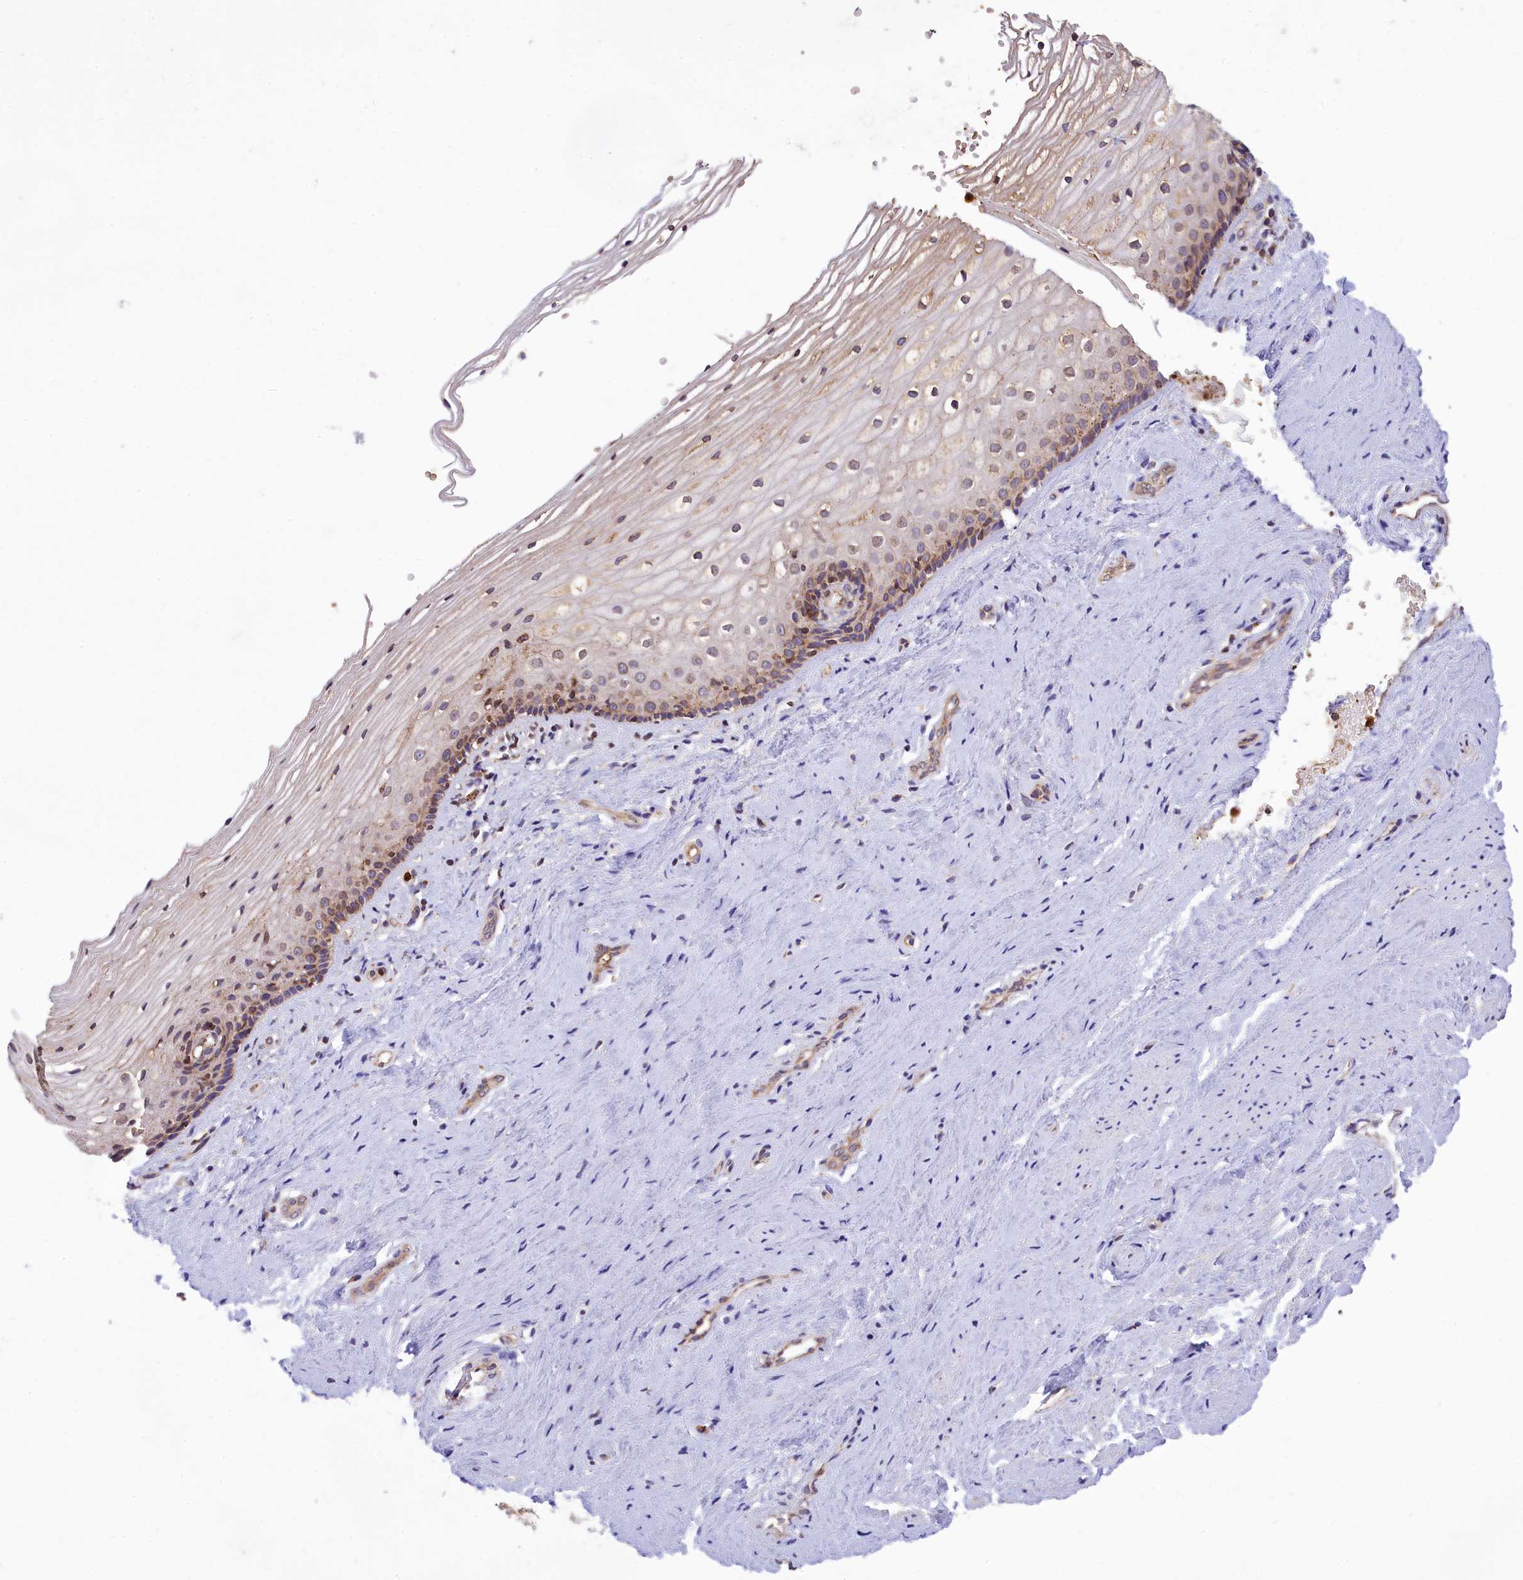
{"staining": {"intensity": "moderate", "quantity": "25%-75%", "location": "cytoplasmic/membranous"}, "tissue": "vagina", "cell_type": "Squamous epithelial cells", "image_type": "normal", "snomed": [{"axis": "morphology", "description": "Normal tissue, NOS"}, {"axis": "topography", "description": "Vagina"}], "caption": "Vagina stained with immunohistochemistry (IHC) displays moderate cytoplasmic/membranous expression in about 25%-75% of squamous epithelial cells.", "gene": "PKHD1L1", "patient": {"sex": "female", "age": 46}}